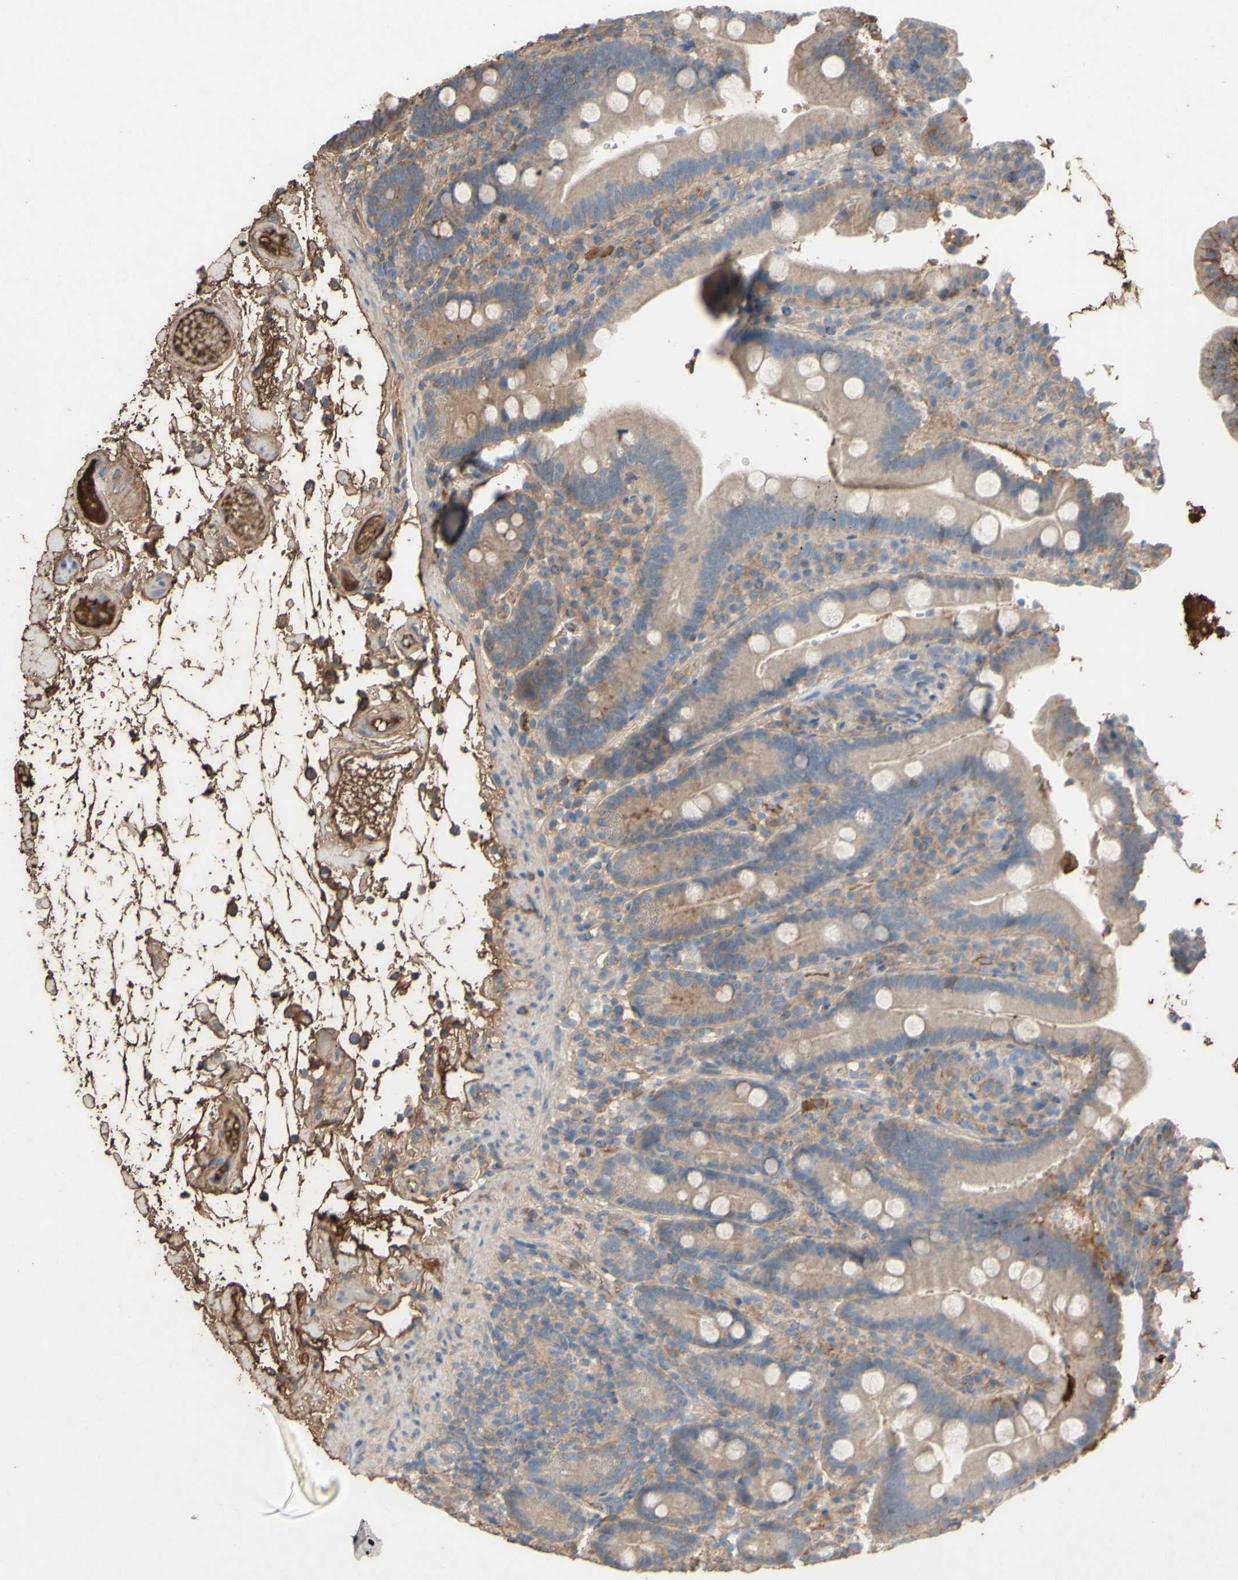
{"staining": {"intensity": "moderate", "quantity": ">75%", "location": "cytoplasmic/membranous"}, "tissue": "duodenum", "cell_type": "Glandular cells", "image_type": "normal", "snomed": [{"axis": "morphology", "description": "Normal tissue, NOS"}, {"axis": "topography", "description": "Small intestine, NOS"}], "caption": "Protein analysis of normal duodenum displays moderate cytoplasmic/membranous expression in about >75% of glandular cells. Using DAB (brown) and hematoxylin (blue) stains, captured at high magnification using brightfield microscopy.", "gene": "PTGDS", "patient": {"sex": "female", "age": 71}}